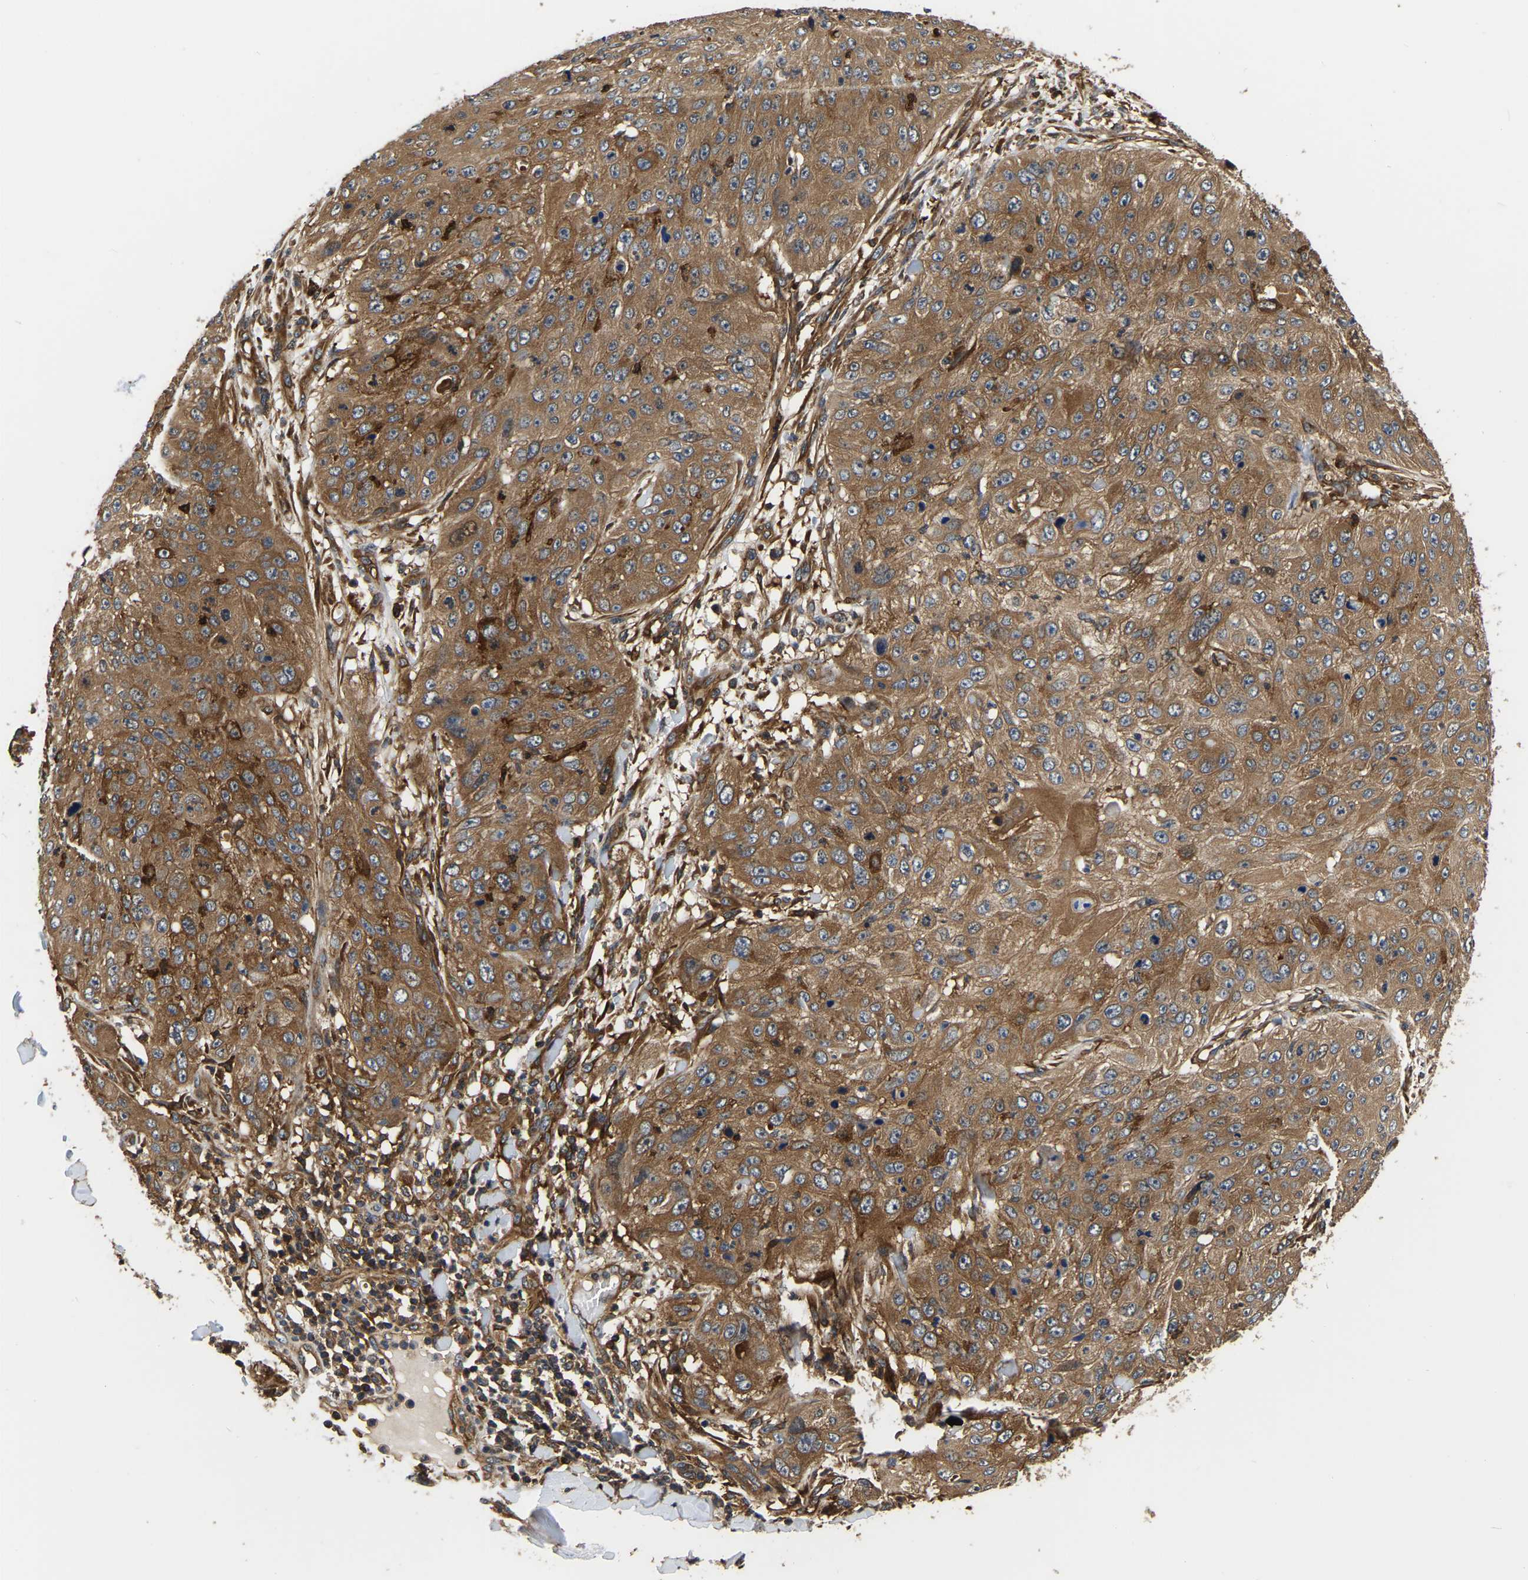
{"staining": {"intensity": "strong", "quantity": ">75%", "location": "cytoplasmic/membranous"}, "tissue": "skin cancer", "cell_type": "Tumor cells", "image_type": "cancer", "snomed": [{"axis": "morphology", "description": "Squamous cell carcinoma, NOS"}, {"axis": "topography", "description": "Skin"}], "caption": "Human skin squamous cell carcinoma stained with a brown dye demonstrates strong cytoplasmic/membranous positive expression in approximately >75% of tumor cells.", "gene": "GARS1", "patient": {"sex": "female", "age": 80}}